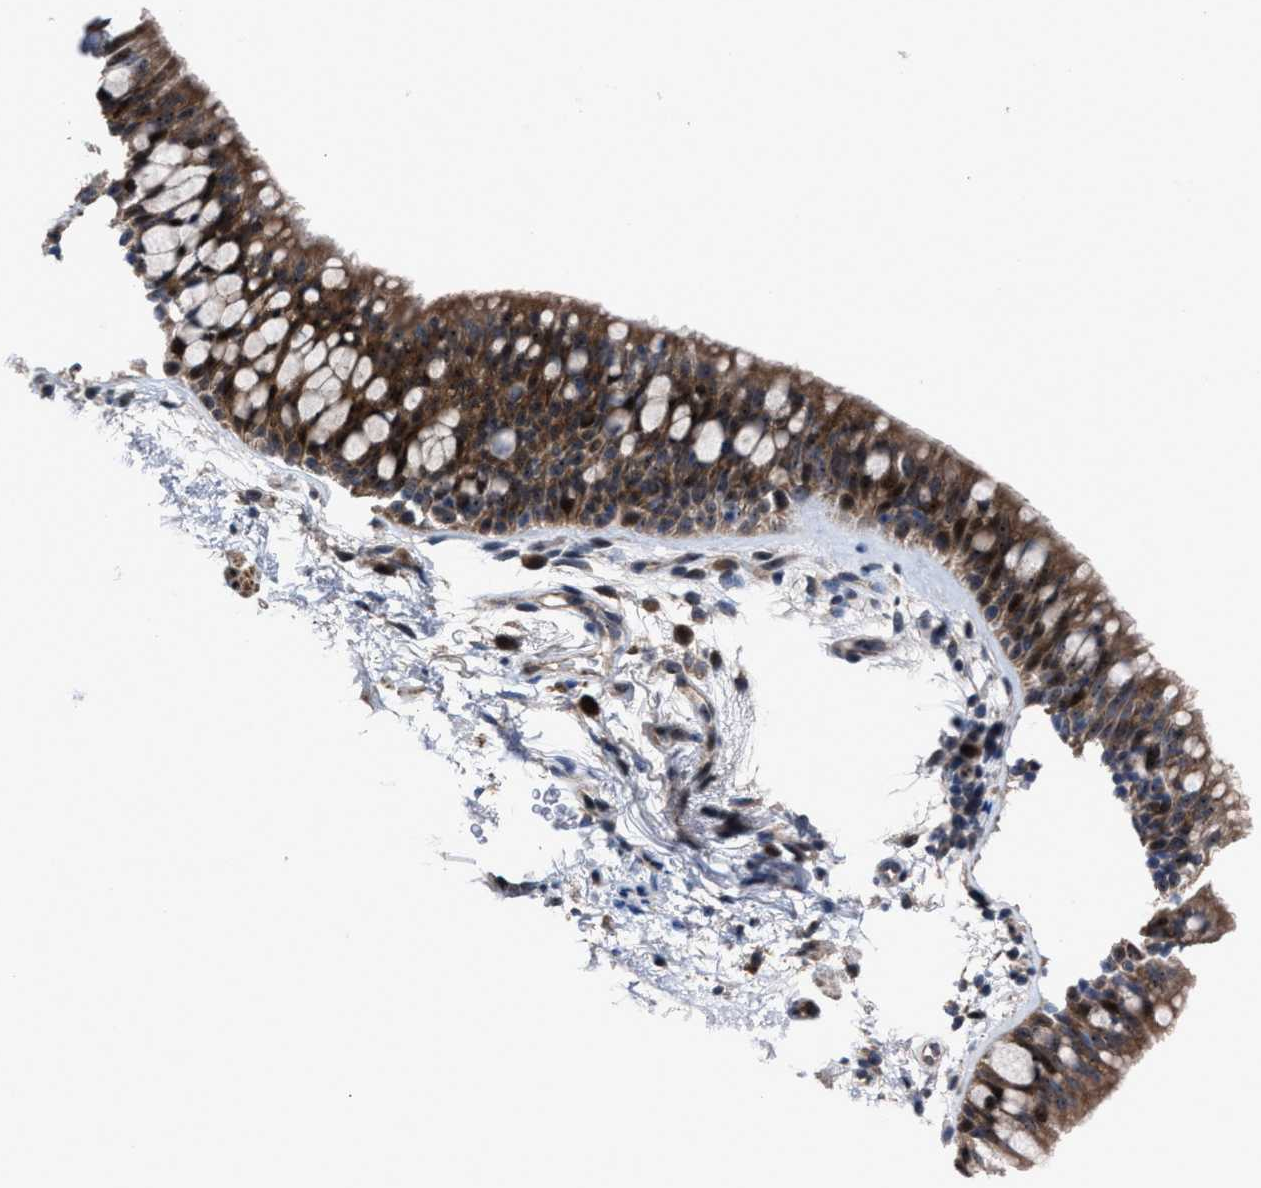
{"staining": {"intensity": "moderate", "quantity": ">75%", "location": "cytoplasmic/membranous"}, "tissue": "bronchus", "cell_type": "Respiratory epithelial cells", "image_type": "normal", "snomed": [{"axis": "morphology", "description": "Normal tissue, NOS"}, {"axis": "topography", "description": "Cartilage tissue"}, {"axis": "topography", "description": "Bronchus"}], "caption": "Brown immunohistochemical staining in benign bronchus exhibits moderate cytoplasmic/membranous positivity in about >75% of respiratory epithelial cells.", "gene": "HAUS6", "patient": {"sex": "female", "age": 53}}